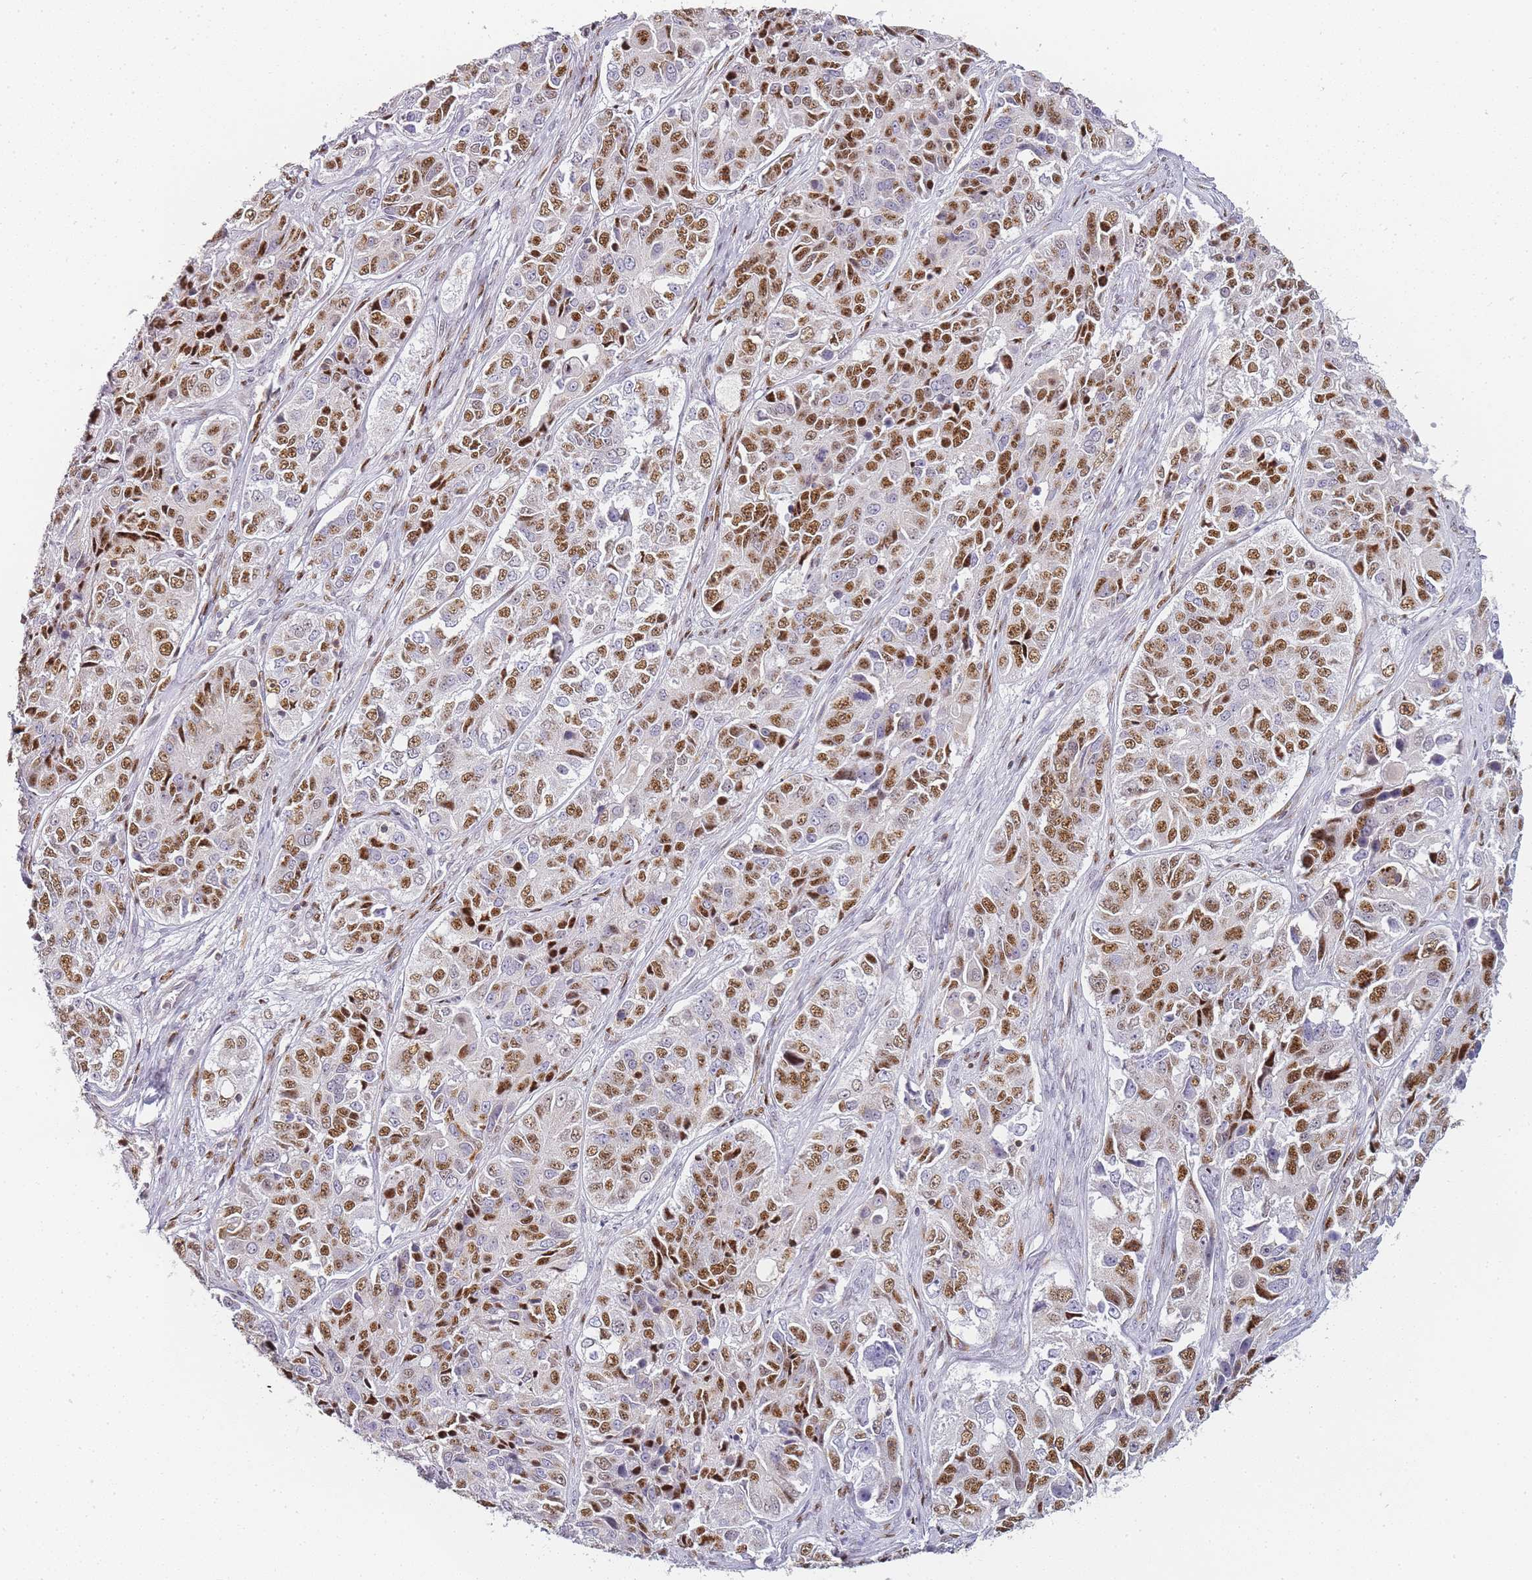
{"staining": {"intensity": "strong", "quantity": ">75%", "location": "nuclear"}, "tissue": "ovarian cancer", "cell_type": "Tumor cells", "image_type": "cancer", "snomed": [{"axis": "morphology", "description": "Carcinoma, endometroid"}, {"axis": "topography", "description": "Ovary"}], "caption": "DAB (3,3'-diaminobenzidine) immunohistochemical staining of endometroid carcinoma (ovarian) displays strong nuclear protein positivity in approximately >75% of tumor cells.", "gene": "JAKMIP1", "patient": {"sex": "female", "age": 51}}